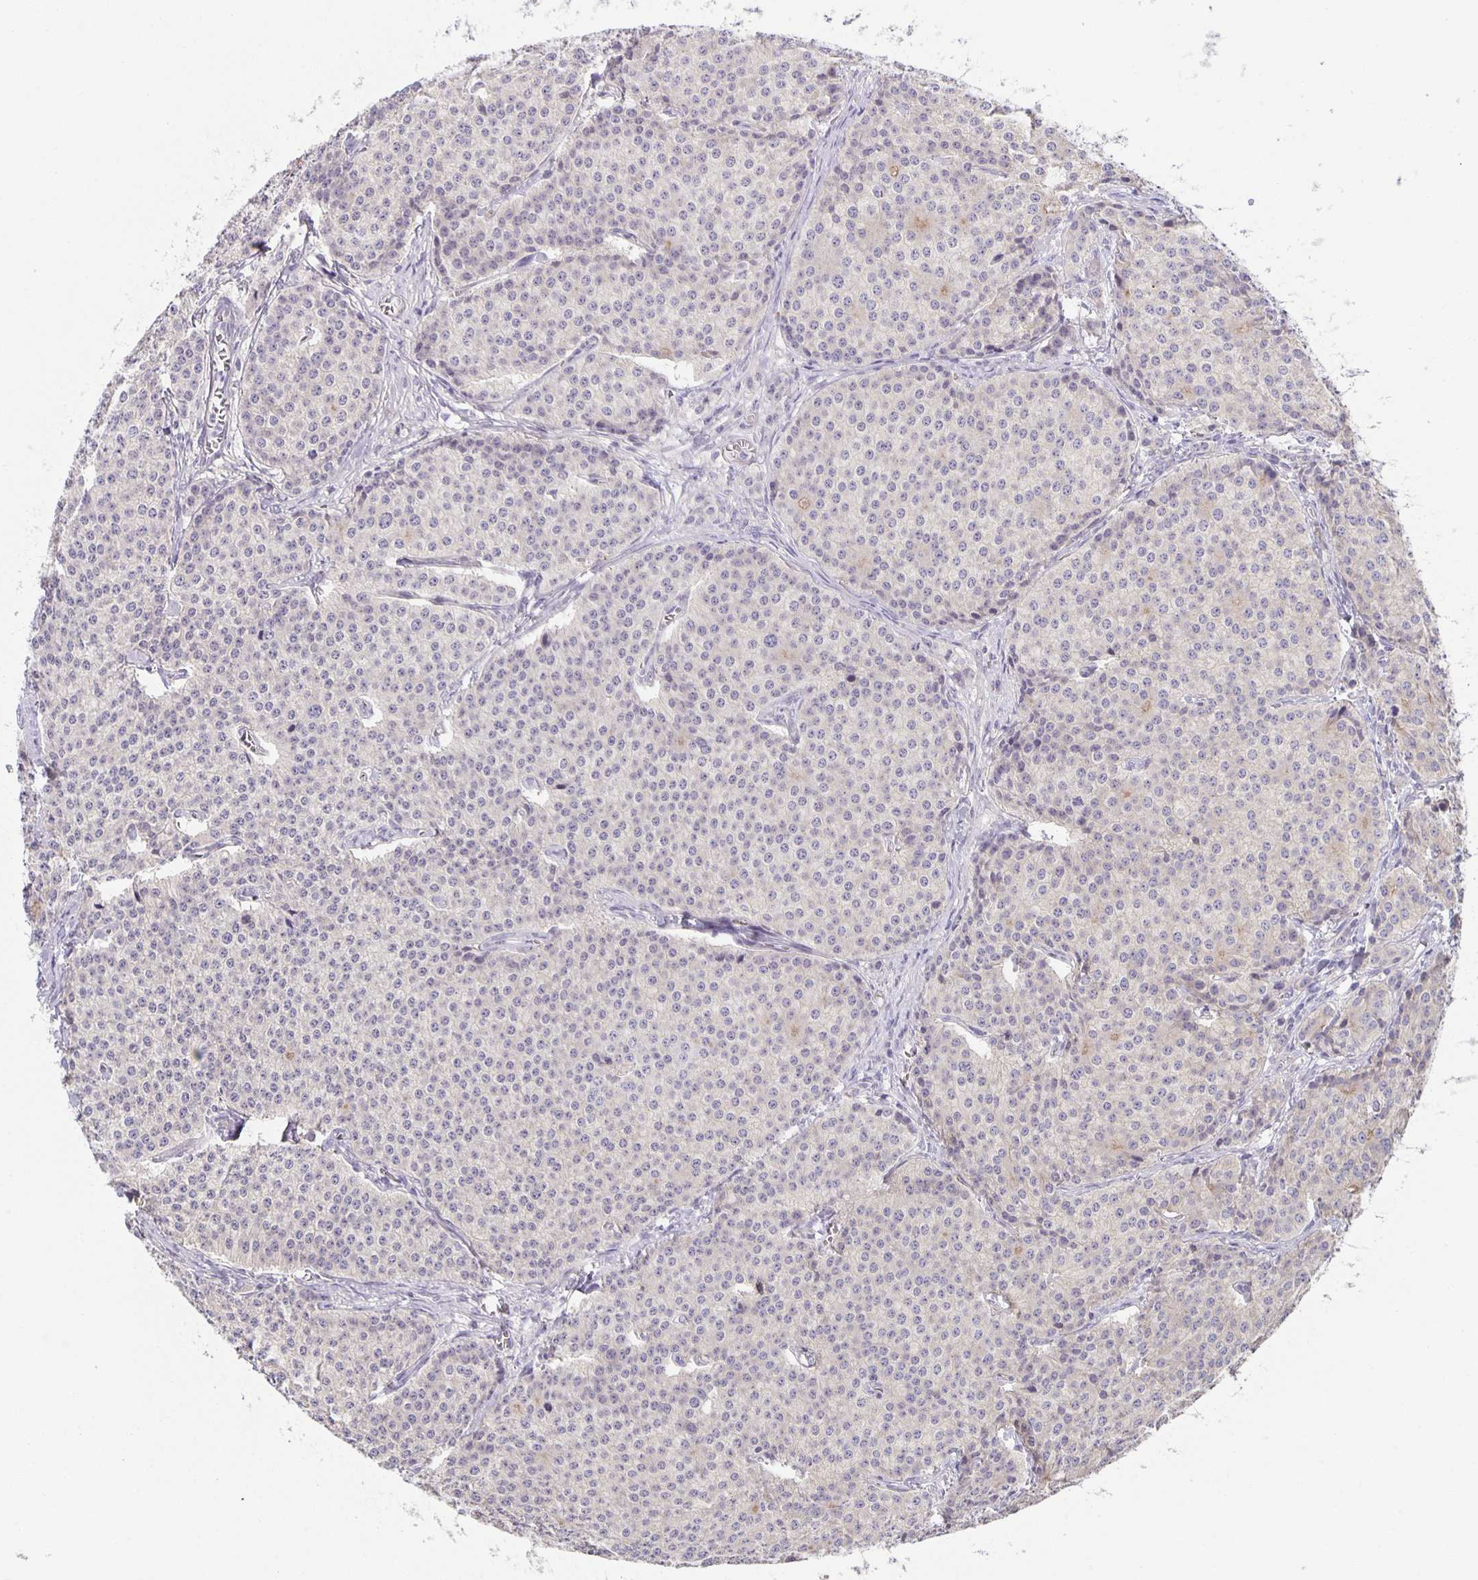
{"staining": {"intensity": "negative", "quantity": "none", "location": "none"}, "tissue": "carcinoid", "cell_type": "Tumor cells", "image_type": "cancer", "snomed": [{"axis": "morphology", "description": "Carcinoid, malignant, NOS"}, {"axis": "topography", "description": "Small intestine"}], "caption": "Immunohistochemical staining of malignant carcinoid exhibits no significant expression in tumor cells.", "gene": "PTPN3", "patient": {"sex": "female", "age": 64}}